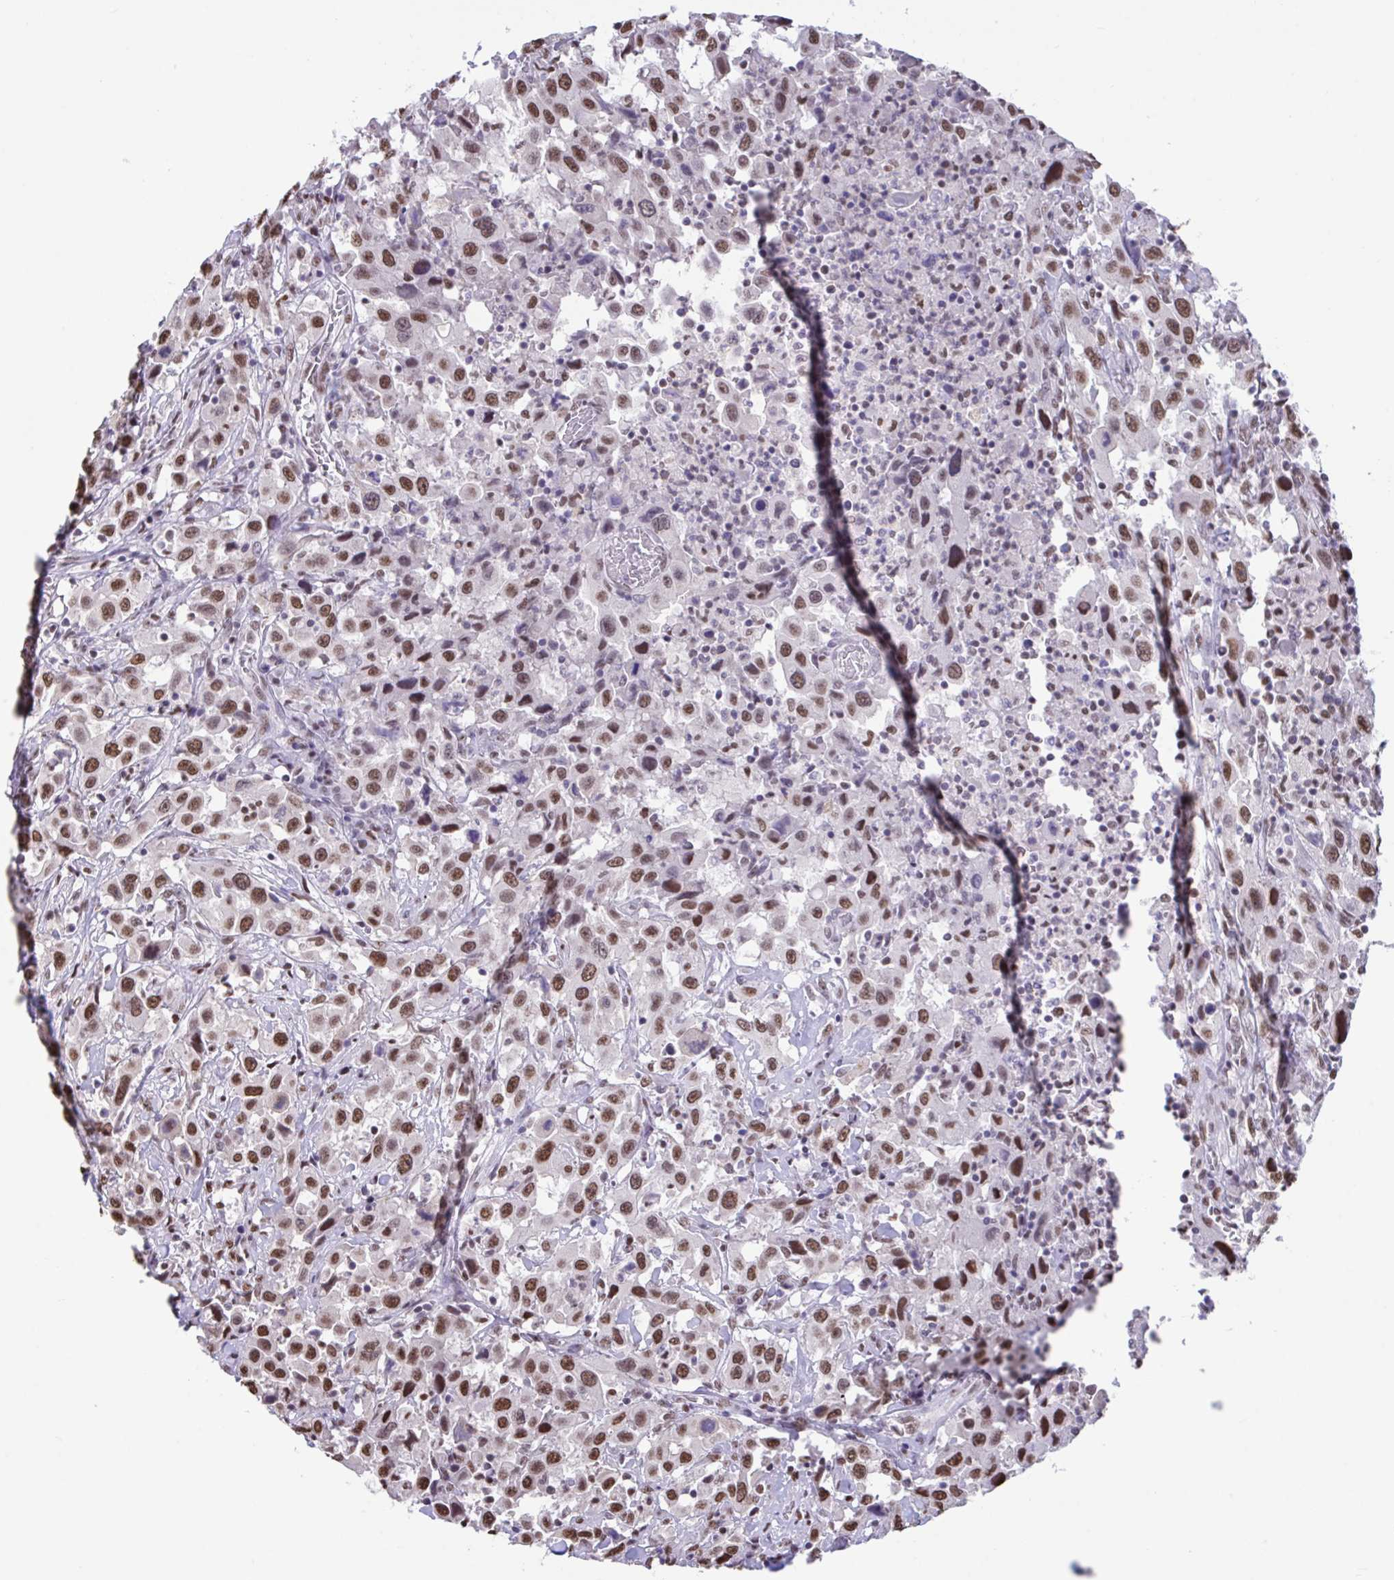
{"staining": {"intensity": "moderate", "quantity": ">75%", "location": "nuclear"}, "tissue": "urothelial cancer", "cell_type": "Tumor cells", "image_type": "cancer", "snomed": [{"axis": "morphology", "description": "Urothelial carcinoma, High grade"}, {"axis": "topography", "description": "Urinary bladder"}], "caption": "The image reveals staining of urothelial cancer, revealing moderate nuclear protein expression (brown color) within tumor cells.", "gene": "HNRNPDL", "patient": {"sex": "male", "age": 61}}